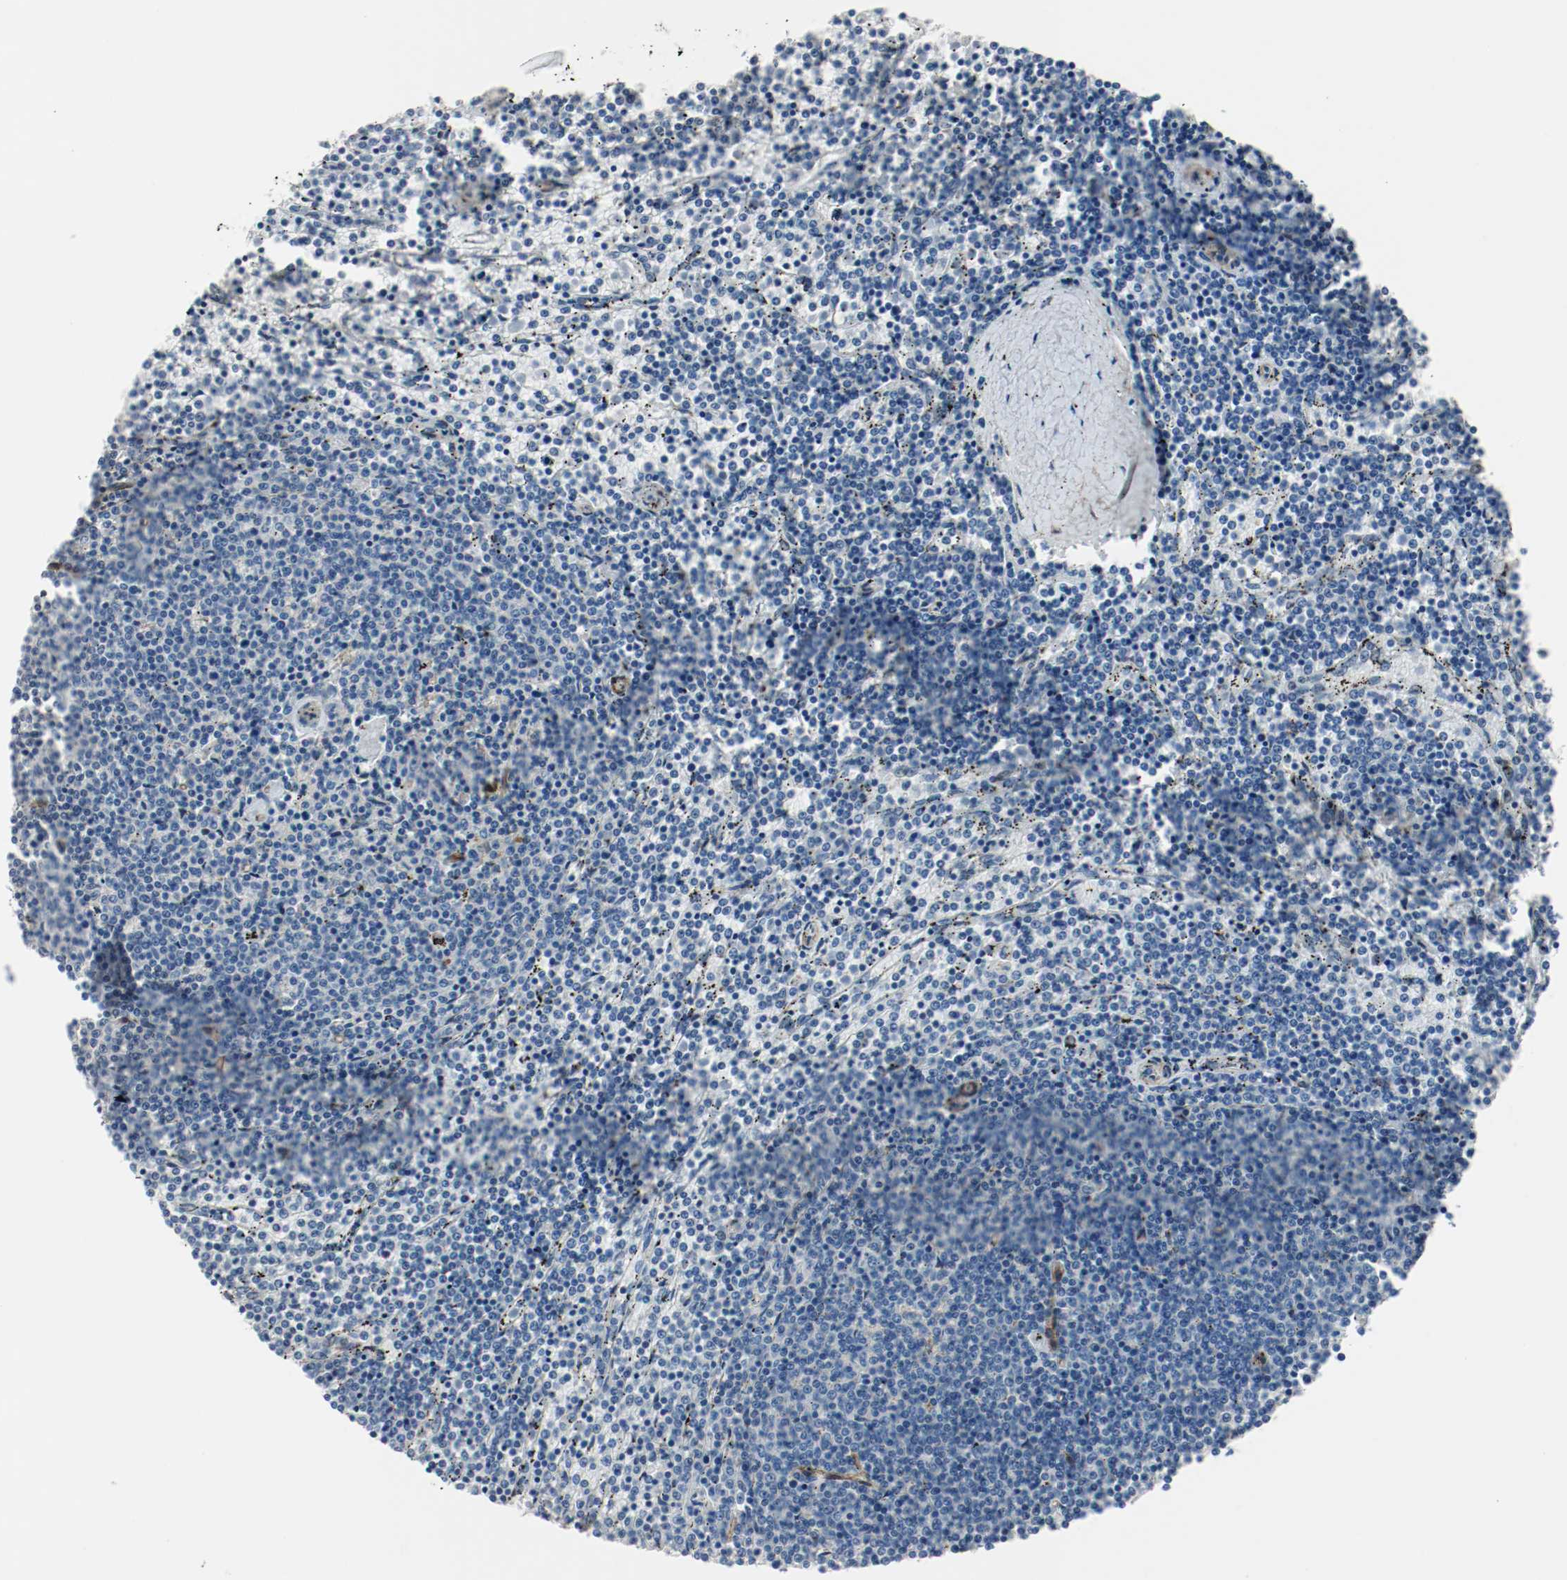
{"staining": {"intensity": "negative", "quantity": "none", "location": "none"}, "tissue": "lymphoma", "cell_type": "Tumor cells", "image_type": "cancer", "snomed": [{"axis": "morphology", "description": "Malignant lymphoma, non-Hodgkin's type, Low grade"}, {"axis": "topography", "description": "Spleen"}], "caption": "DAB (3,3'-diaminobenzidine) immunohistochemical staining of lymphoma shows no significant positivity in tumor cells.", "gene": "LAMB1", "patient": {"sex": "female", "age": 50}}